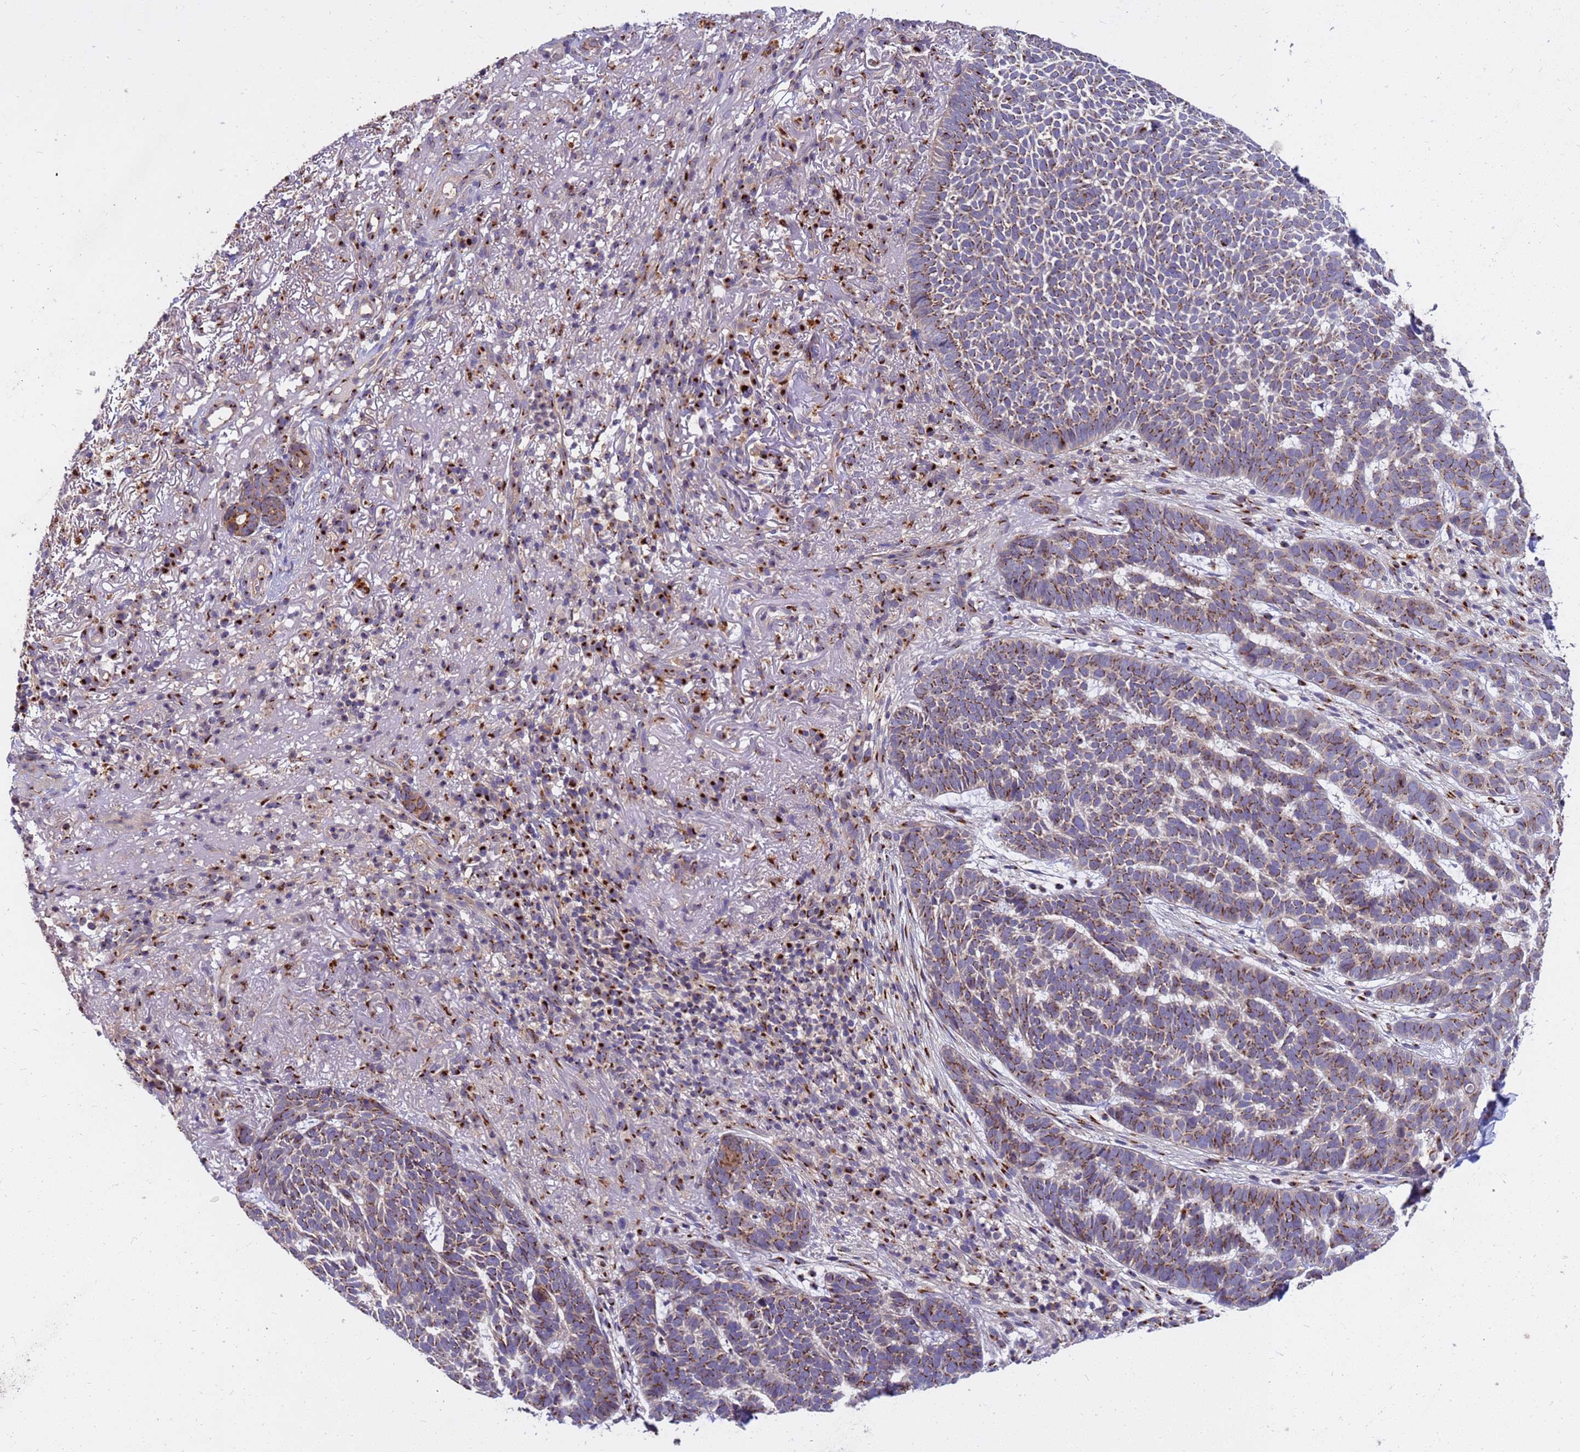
{"staining": {"intensity": "moderate", "quantity": ">75%", "location": "cytoplasmic/membranous"}, "tissue": "skin cancer", "cell_type": "Tumor cells", "image_type": "cancer", "snomed": [{"axis": "morphology", "description": "Basal cell carcinoma"}, {"axis": "topography", "description": "Skin"}], "caption": "Immunohistochemical staining of skin basal cell carcinoma exhibits medium levels of moderate cytoplasmic/membranous expression in about >75% of tumor cells.", "gene": "HPS3", "patient": {"sex": "female", "age": 78}}